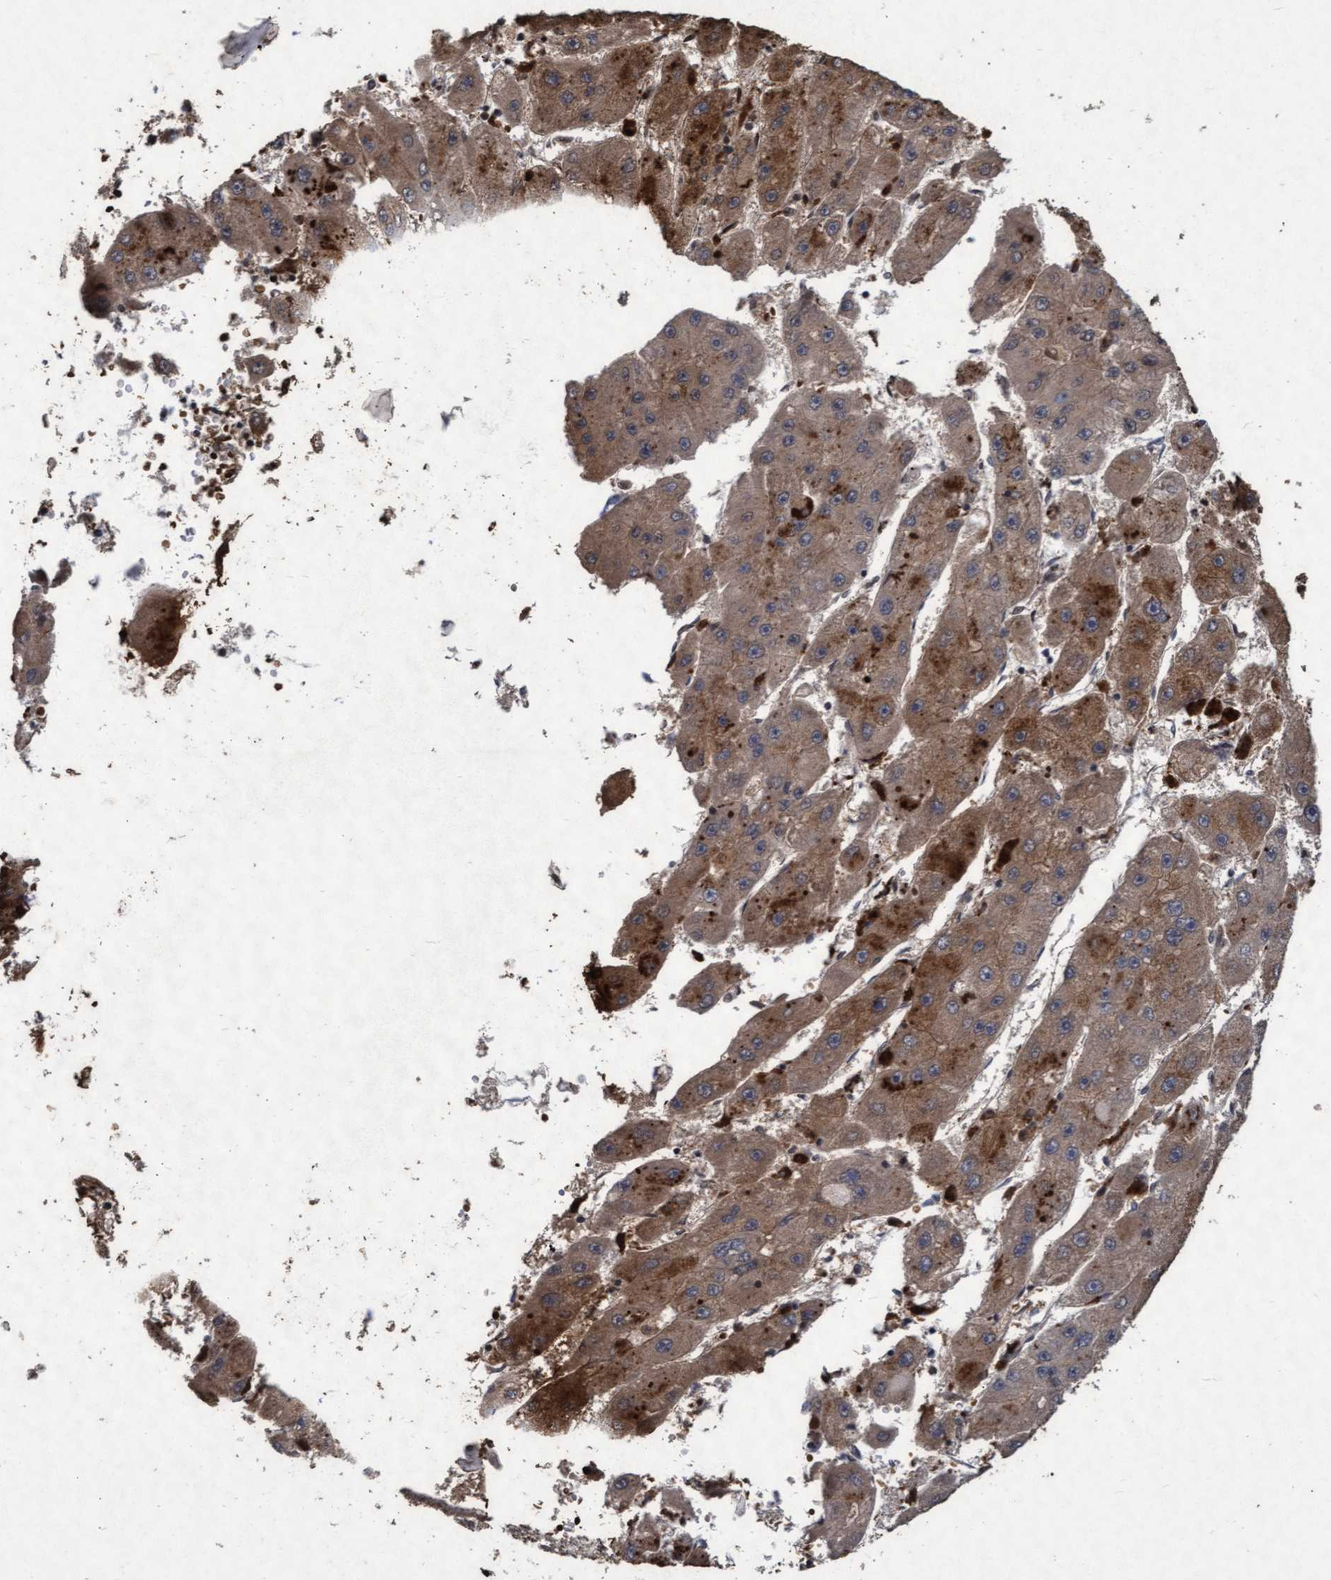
{"staining": {"intensity": "moderate", "quantity": ">75%", "location": "cytoplasmic/membranous"}, "tissue": "liver cancer", "cell_type": "Tumor cells", "image_type": "cancer", "snomed": [{"axis": "morphology", "description": "Carcinoma, Hepatocellular, NOS"}, {"axis": "topography", "description": "Liver"}], "caption": "Immunohistochemical staining of human liver cancer (hepatocellular carcinoma) displays moderate cytoplasmic/membranous protein staining in about >75% of tumor cells.", "gene": "KCNC2", "patient": {"sex": "female", "age": 61}}